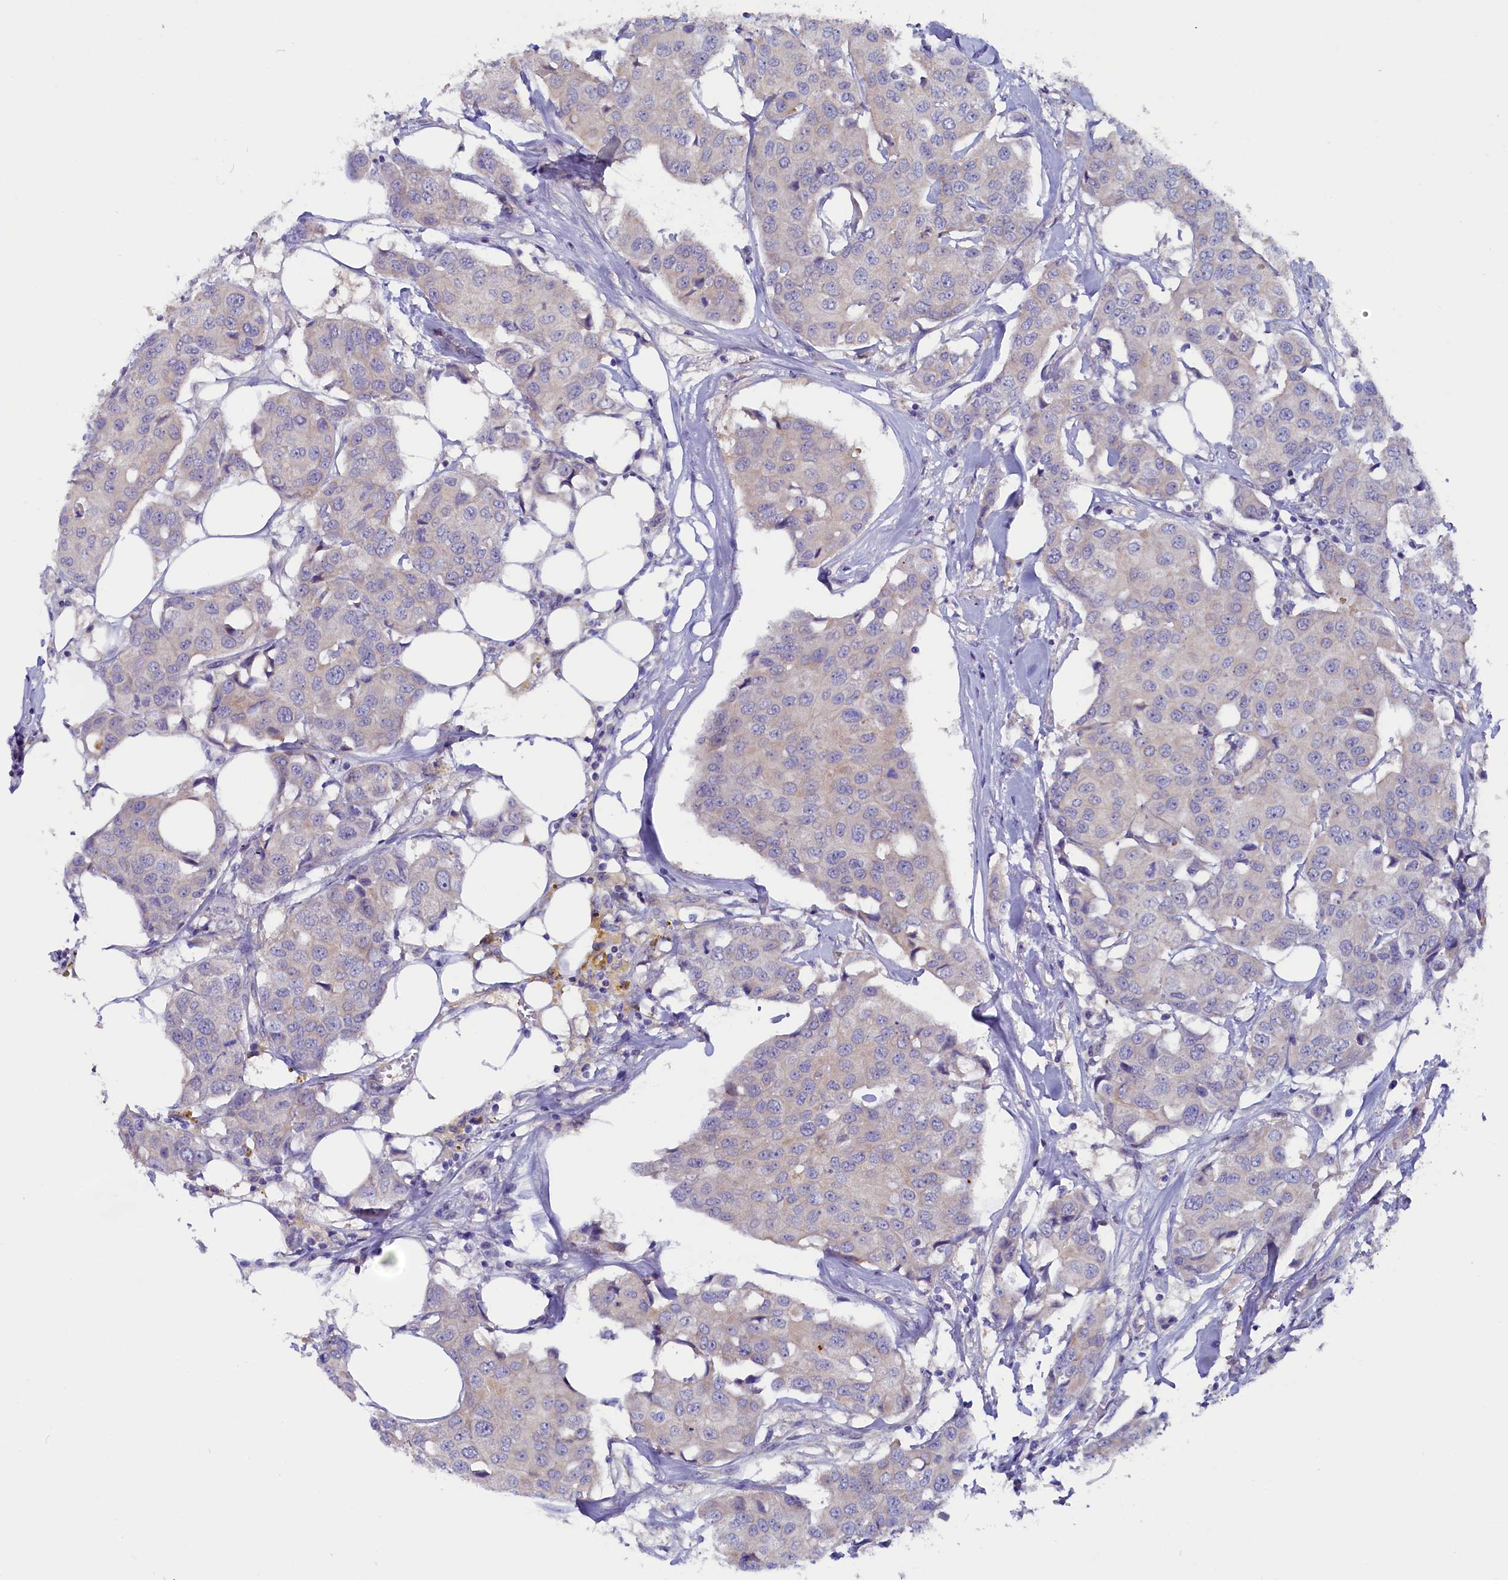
{"staining": {"intensity": "negative", "quantity": "none", "location": "none"}, "tissue": "breast cancer", "cell_type": "Tumor cells", "image_type": "cancer", "snomed": [{"axis": "morphology", "description": "Duct carcinoma"}, {"axis": "topography", "description": "Breast"}], "caption": "Photomicrograph shows no protein expression in tumor cells of breast infiltrating ductal carcinoma tissue.", "gene": "CIAPIN1", "patient": {"sex": "female", "age": 80}}